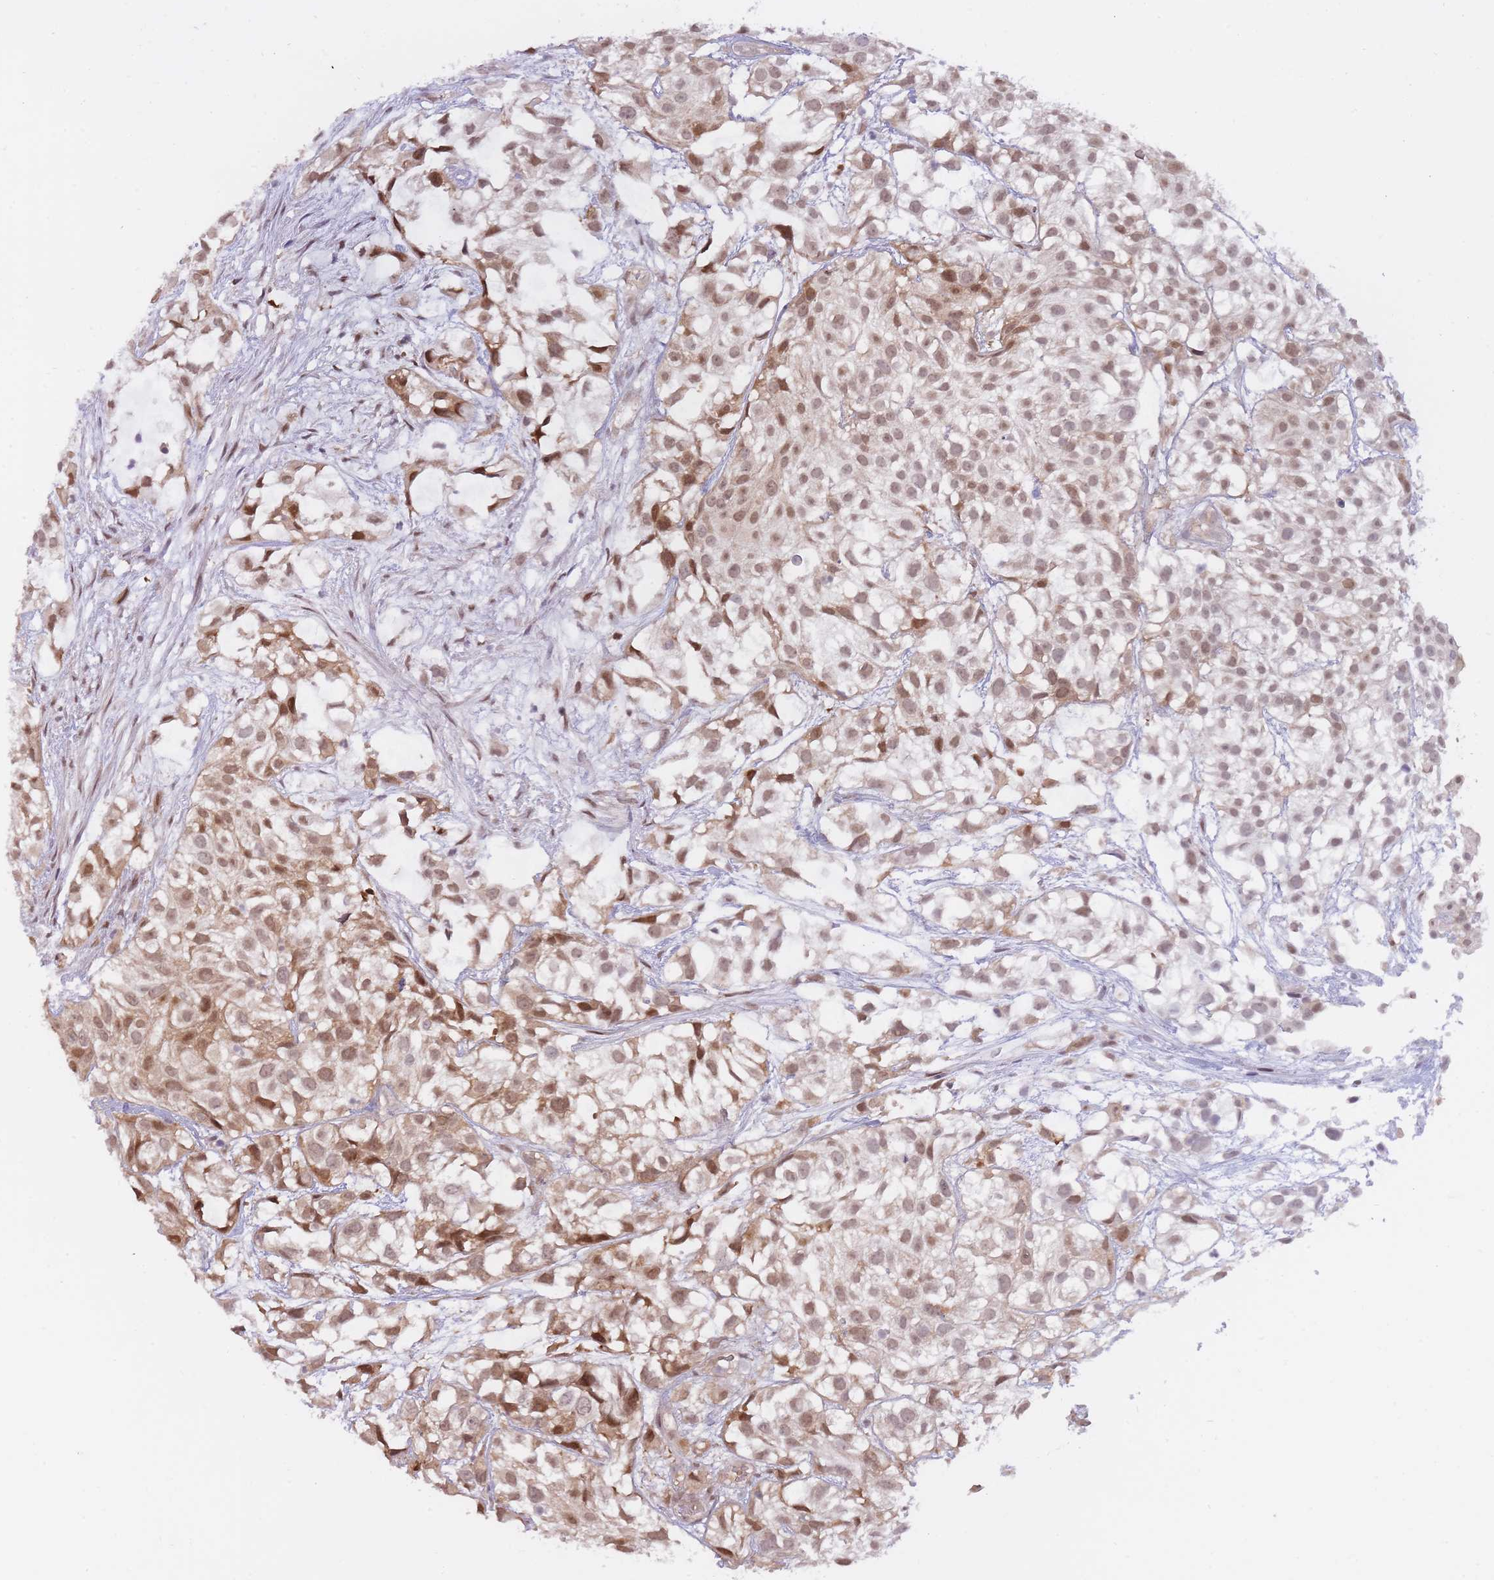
{"staining": {"intensity": "moderate", "quantity": ">75%", "location": "cytoplasmic/membranous,nuclear"}, "tissue": "urothelial cancer", "cell_type": "Tumor cells", "image_type": "cancer", "snomed": [{"axis": "morphology", "description": "Urothelial carcinoma, High grade"}, {"axis": "topography", "description": "Urinary bladder"}], "caption": "Brown immunohistochemical staining in urothelial cancer shows moderate cytoplasmic/membranous and nuclear expression in approximately >75% of tumor cells.", "gene": "NSFL1C", "patient": {"sex": "male", "age": 56}}